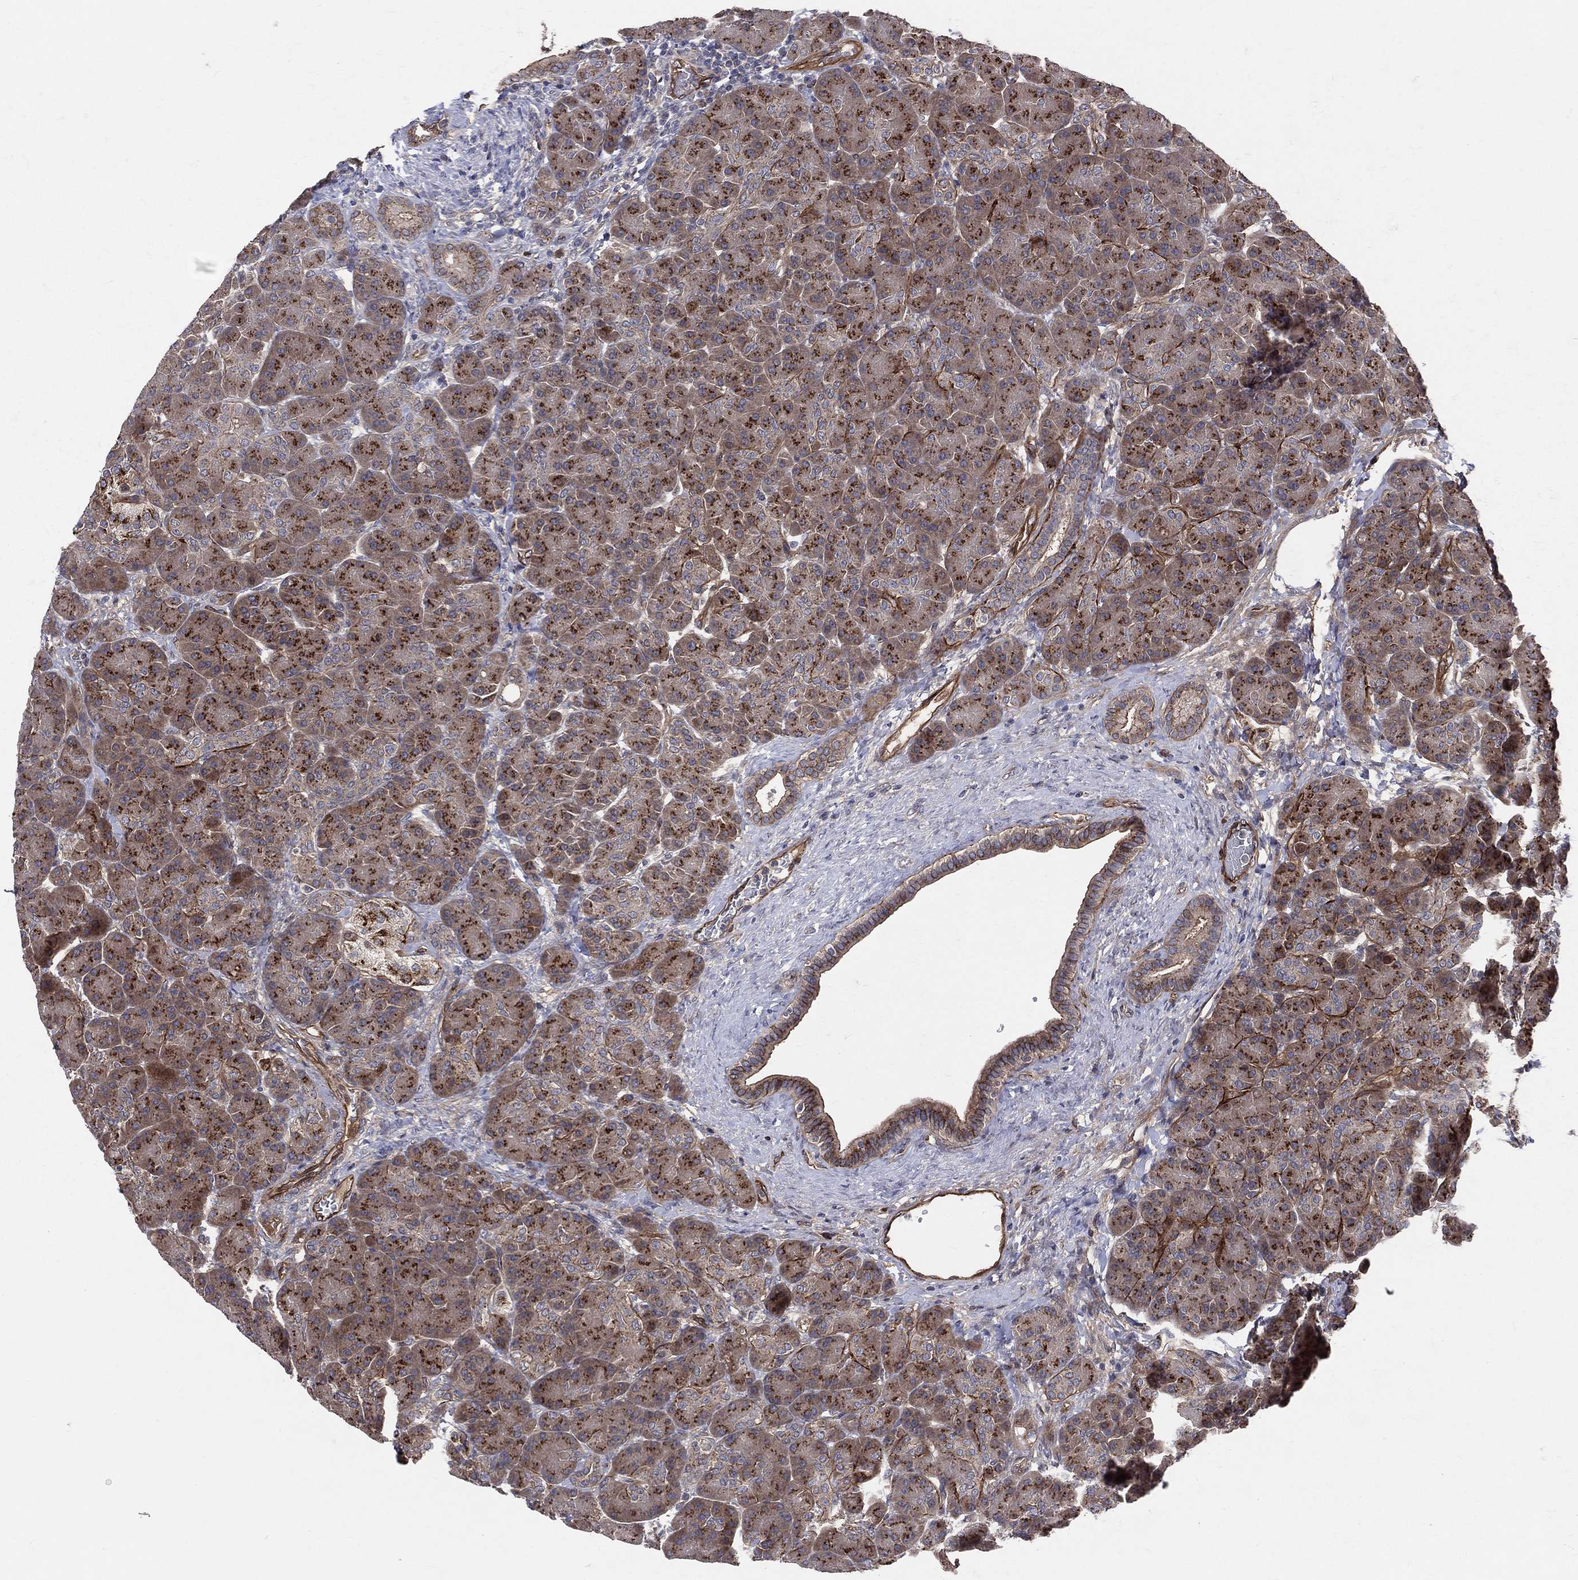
{"staining": {"intensity": "strong", "quantity": ">75%", "location": "cytoplasmic/membranous"}, "tissue": "pancreas", "cell_type": "Exocrine glandular cells", "image_type": "normal", "snomed": [{"axis": "morphology", "description": "Normal tissue, NOS"}, {"axis": "topography", "description": "Pancreas"}], "caption": "Immunohistochemical staining of benign pancreas shows strong cytoplasmic/membranous protein positivity in about >75% of exocrine glandular cells. Nuclei are stained in blue.", "gene": "ENTPD1", "patient": {"sex": "female", "age": 63}}